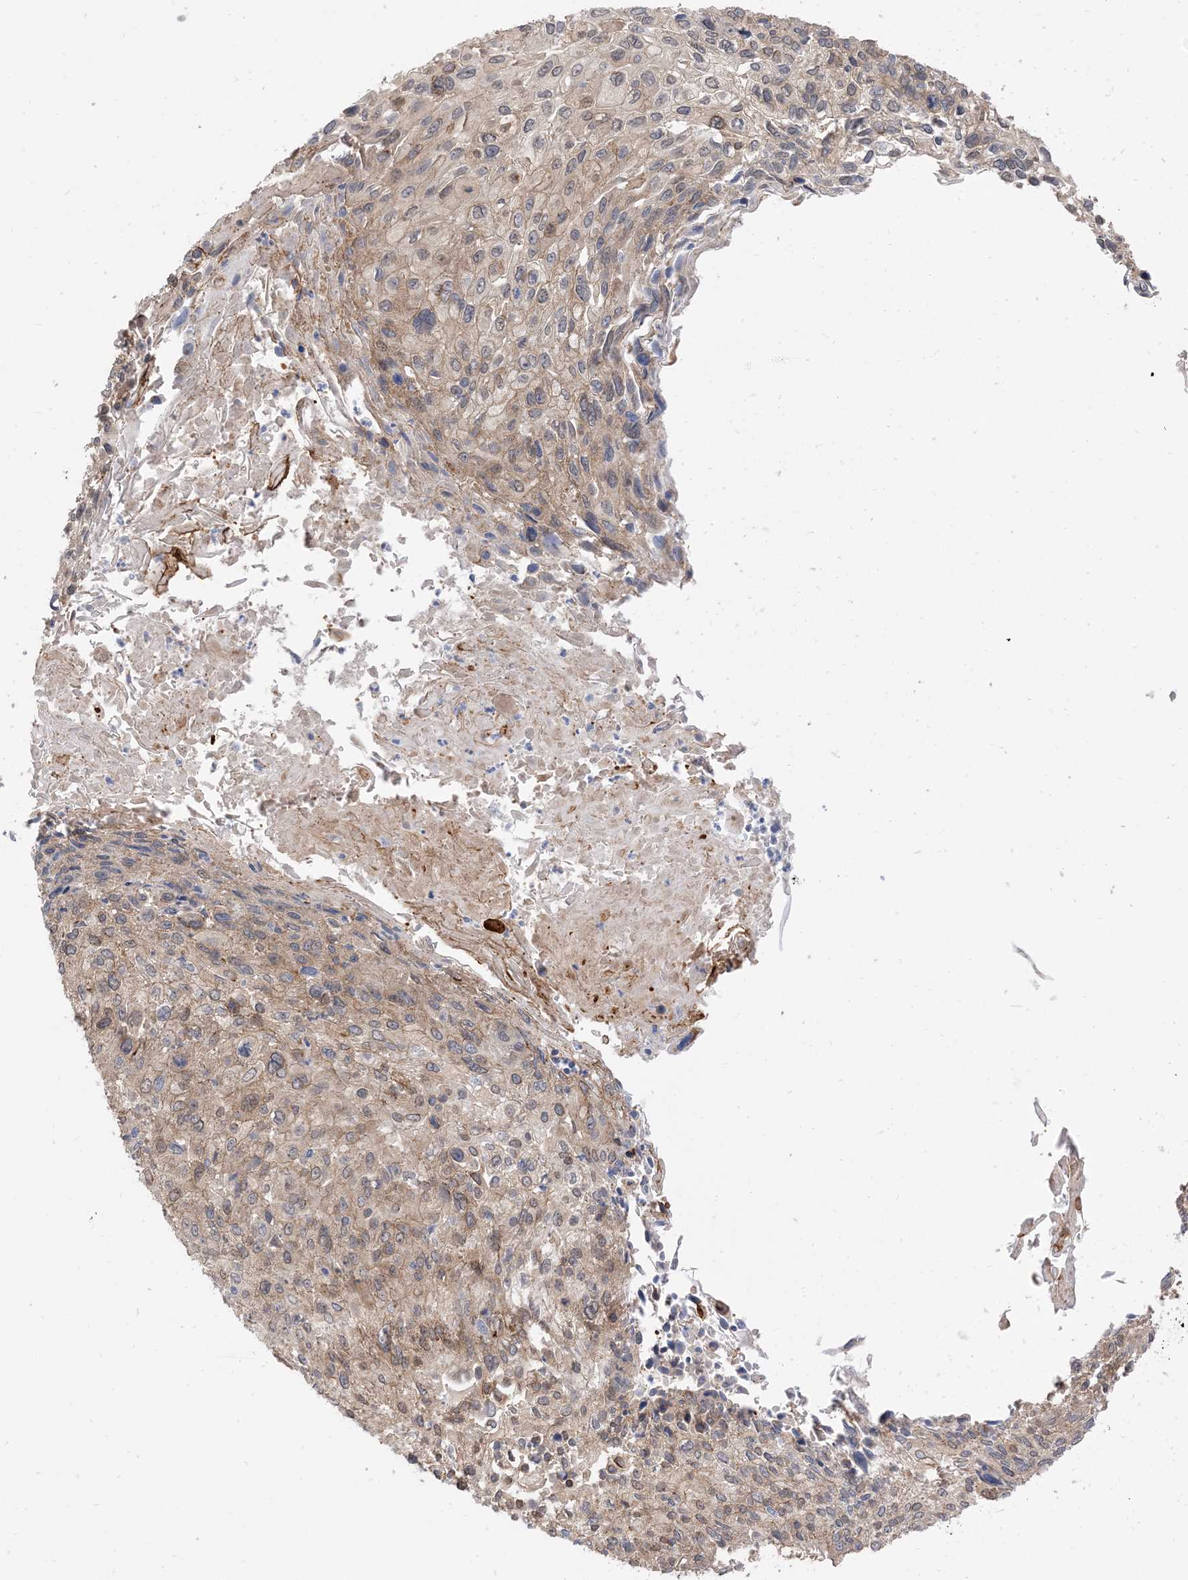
{"staining": {"intensity": "weak", "quantity": "<25%", "location": "cytoplasmic/membranous"}, "tissue": "cervical cancer", "cell_type": "Tumor cells", "image_type": "cancer", "snomed": [{"axis": "morphology", "description": "Squamous cell carcinoma, NOS"}, {"axis": "topography", "description": "Cervix"}], "caption": "Immunohistochemical staining of cervical squamous cell carcinoma exhibits no significant positivity in tumor cells.", "gene": "RIN1", "patient": {"sex": "female", "age": 51}}